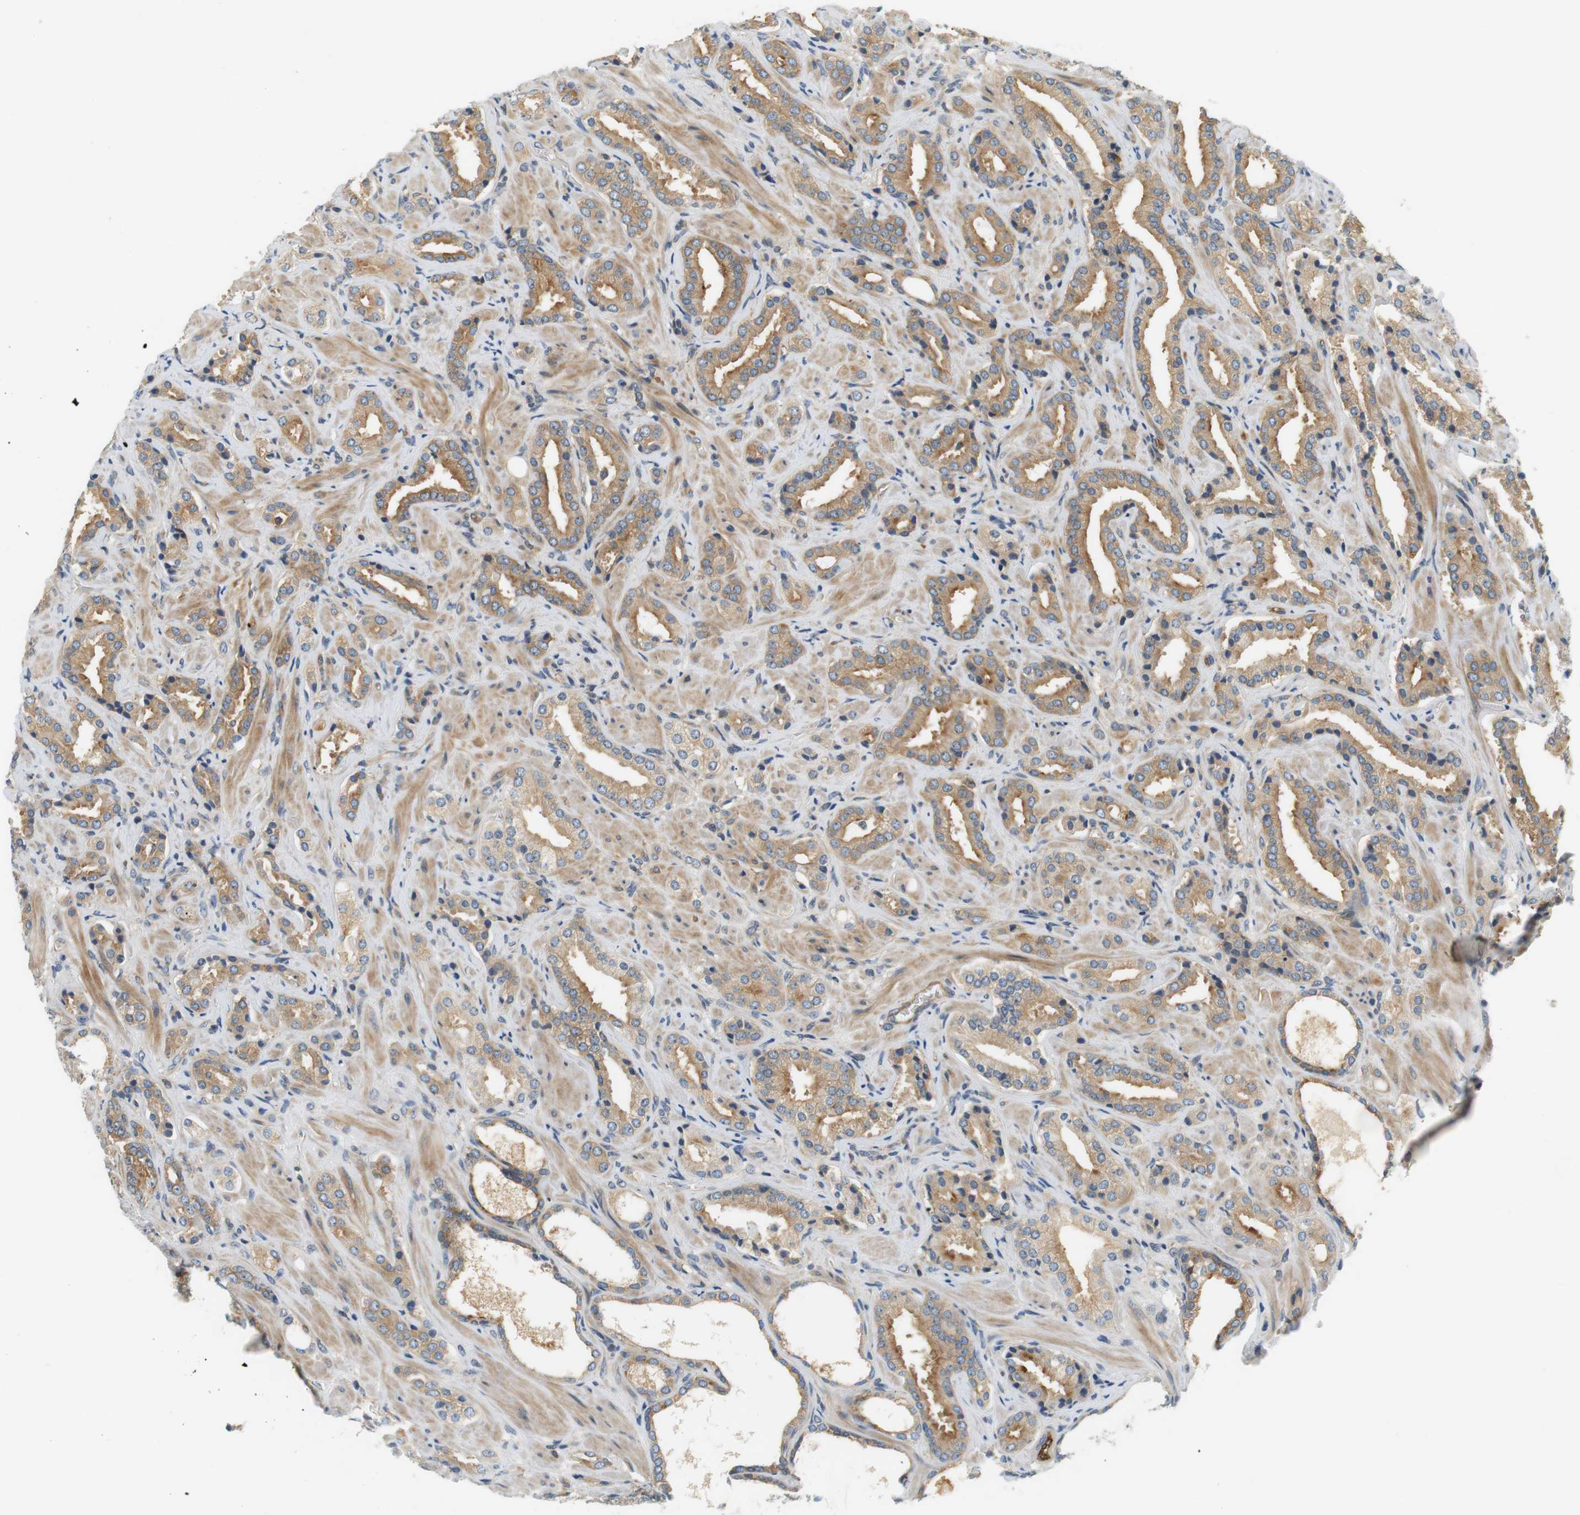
{"staining": {"intensity": "weak", "quantity": ">75%", "location": "cytoplasmic/membranous"}, "tissue": "prostate cancer", "cell_type": "Tumor cells", "image_type": "cancer", "snomed": [{"axis": "morphology", "description": "Adenocarcinoma, High grade"}, {"axis": "topography", "description": "Prostate"}], "caption": "Immunohistochemistry (IHC) of human adenocarcinoma (high-grade) (prostate) demonstrates low levels of weak cytoplasmic/membranous expression in approximately >75% of tumor cells.", "gene": "SH3GLB1", "patient": {"sex": "male", "age": 64}}